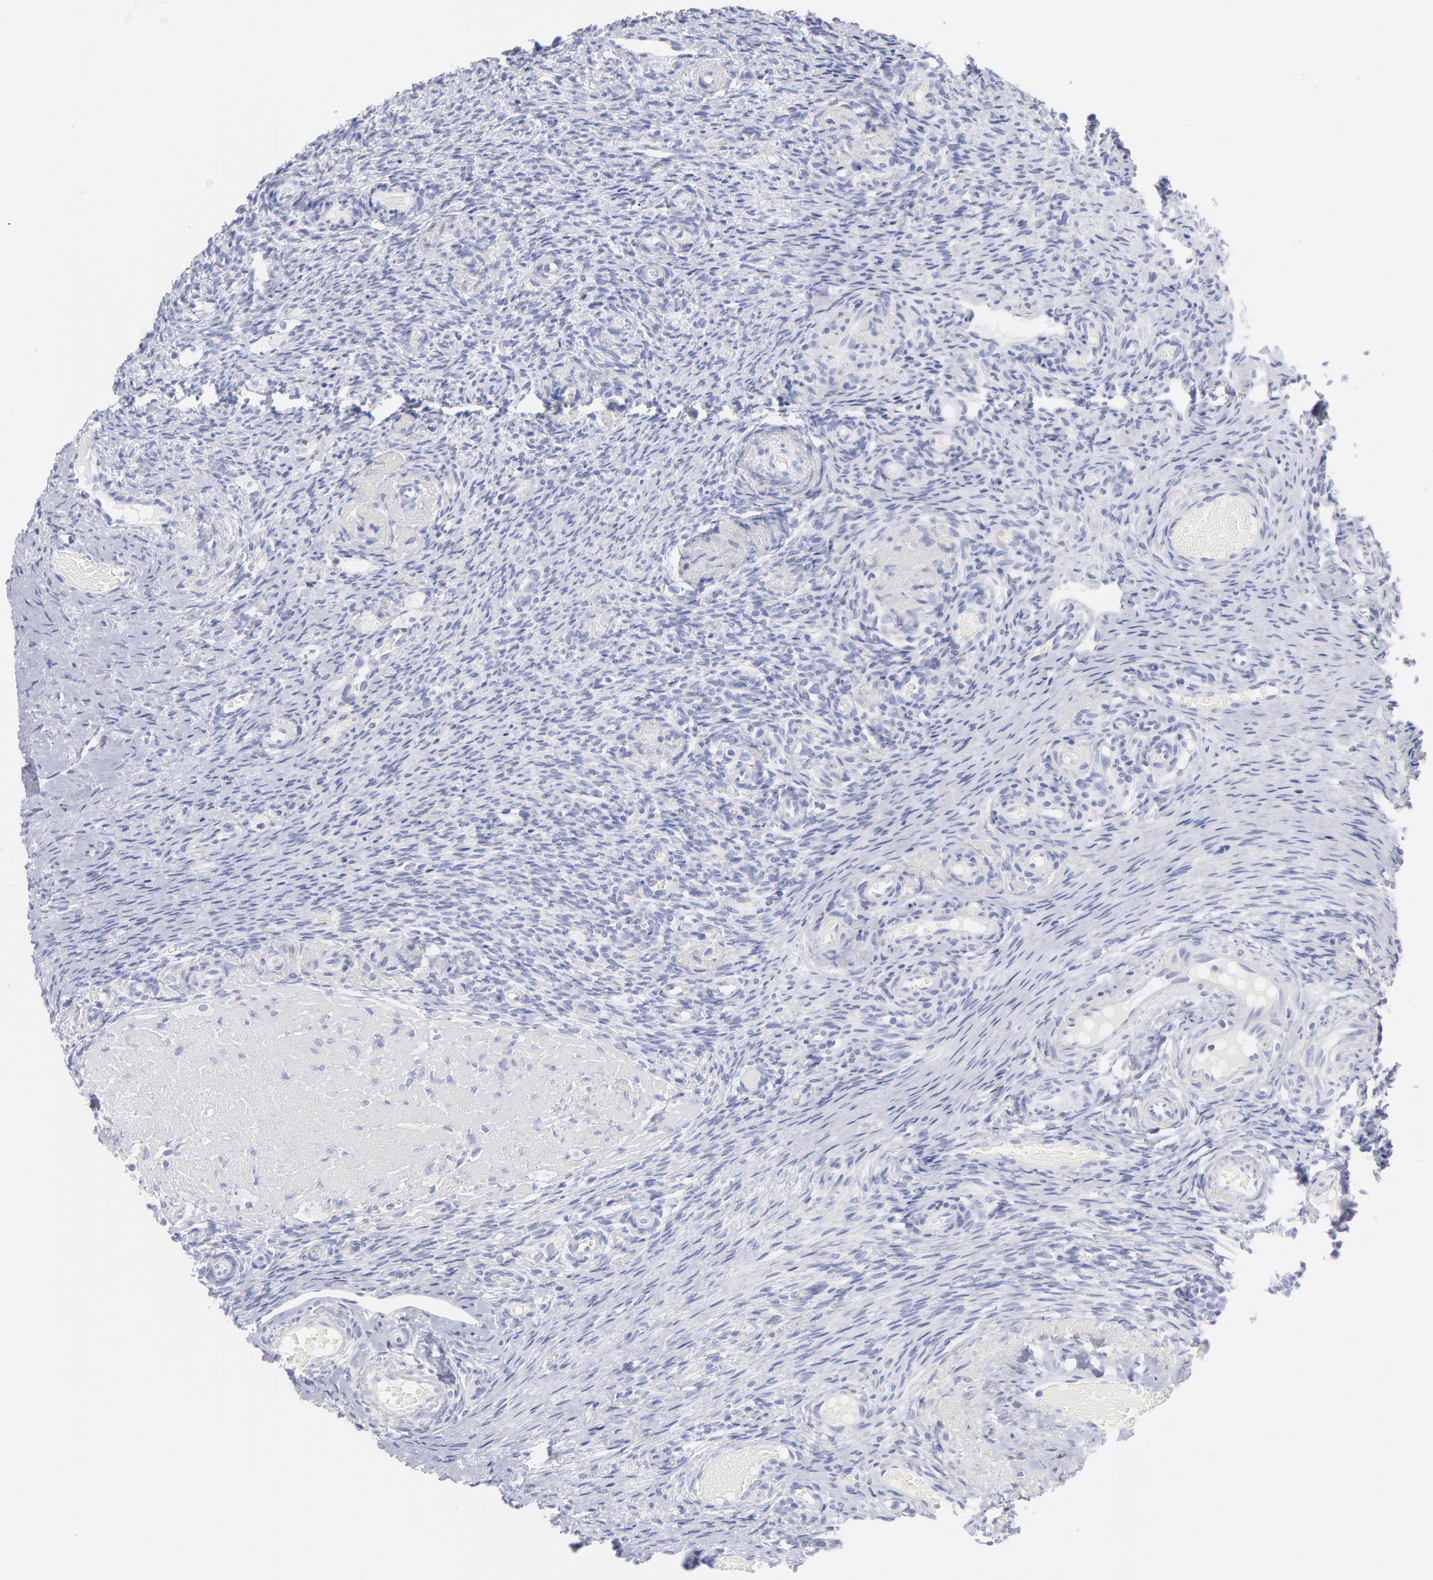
{"staining": {"intensity": "negative", "quantity": "none", "location": "none"}, "tissue": "ovary", "cell_type": "Follicle cells", "image_type": "normal", "snomed": [{"axis": "morphology", "description": "Normal tissue, NOS"}, {"axis": "topography", "description": "Ovary"}], "caption": "The photomicrograph displays no significant staining in follicle cells of ovary.", "gene": "CCNB1", "patient": {"sex": "female", "age": 60}}